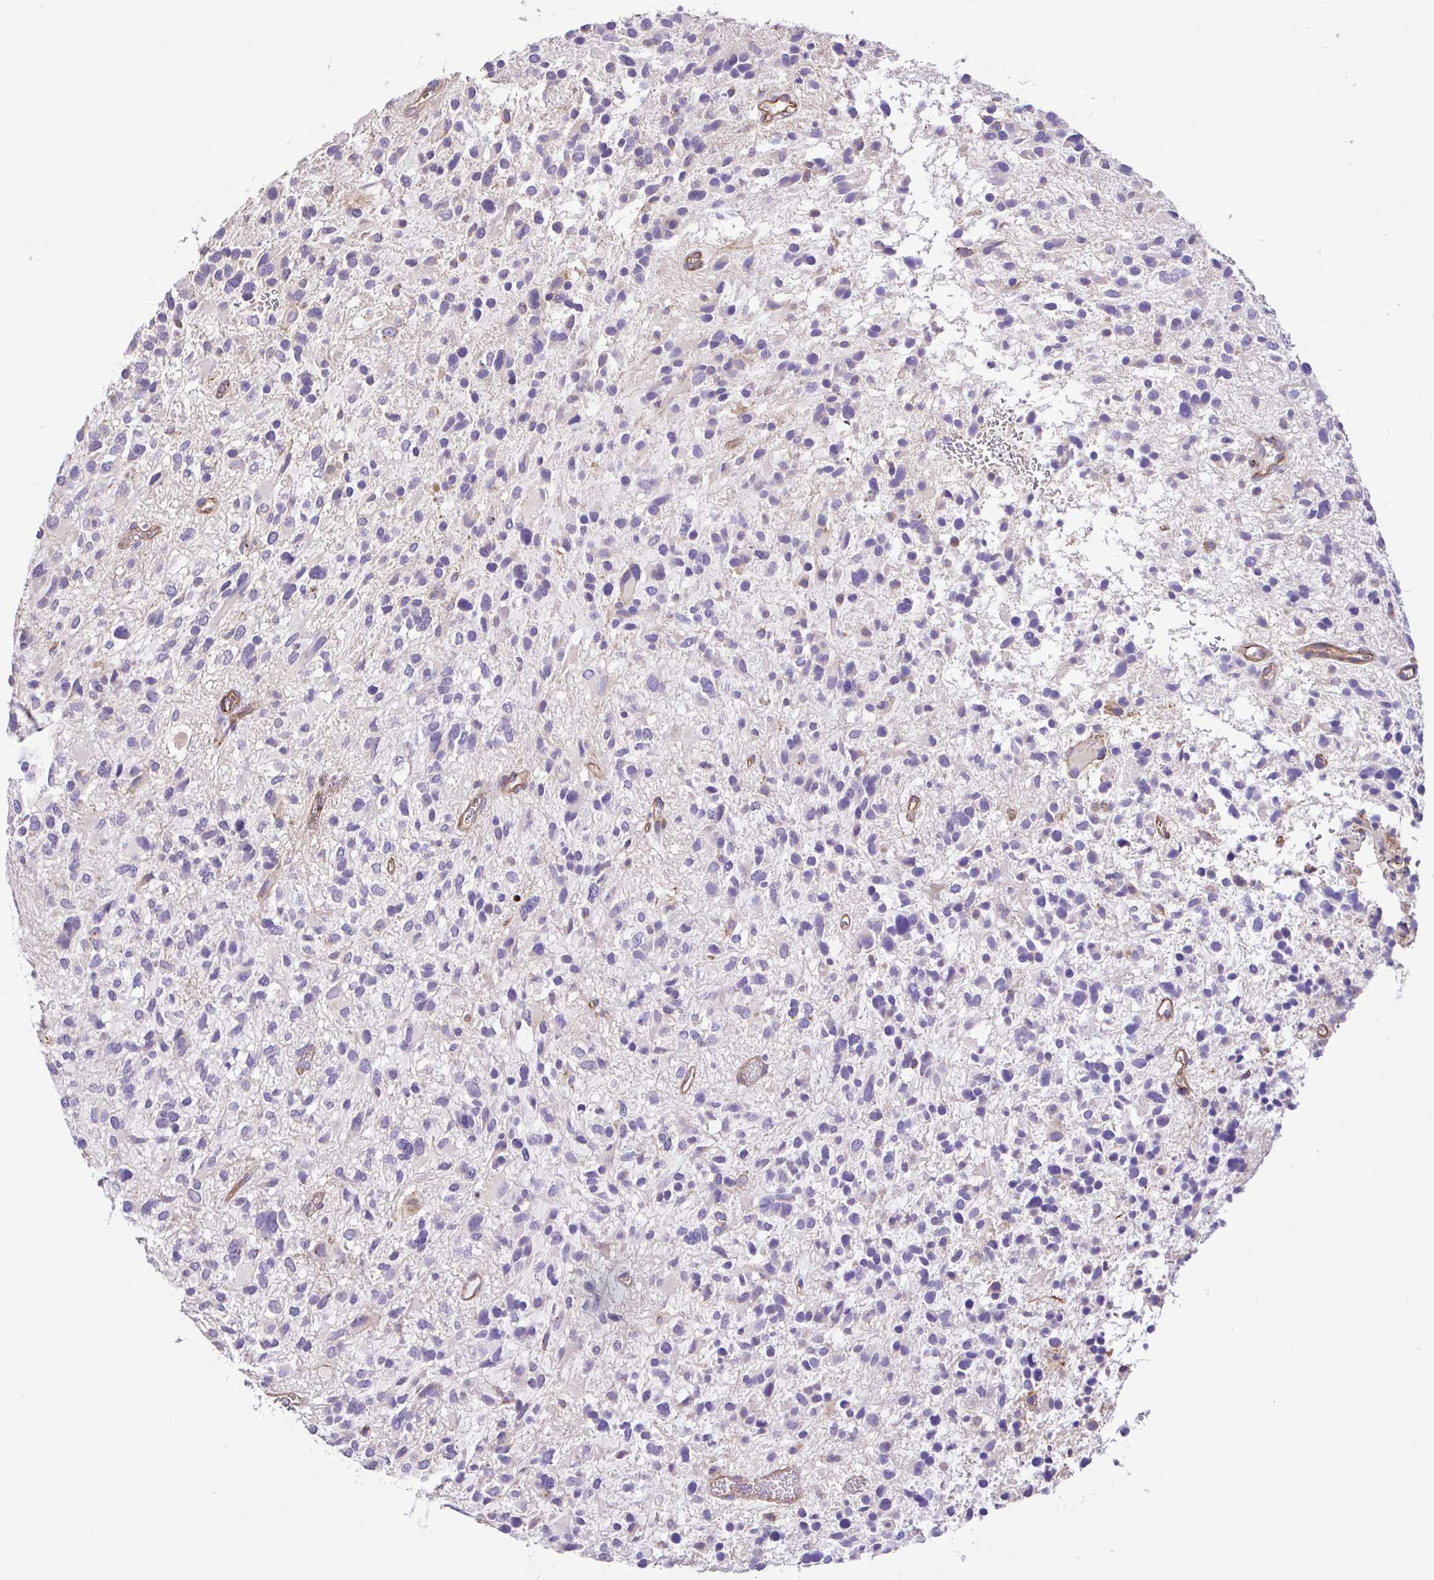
{"staining": {"intensity": "negative", "quantity": "none", "location": "none"}, "tissue": "glioma", "cell_type": "Tumor cells", "image_type": "cancer", "snomed": [{"axis": "morphology", "description": "Glioma, malignant, High grade"}, {"axis": "topography", "description": "Brain"}], "caption": "Tumor cells show no significant protein expression in malignant high-grade glioma.", "gene": "PTPRK", "patient": {"sex": "female", "age": 11}}